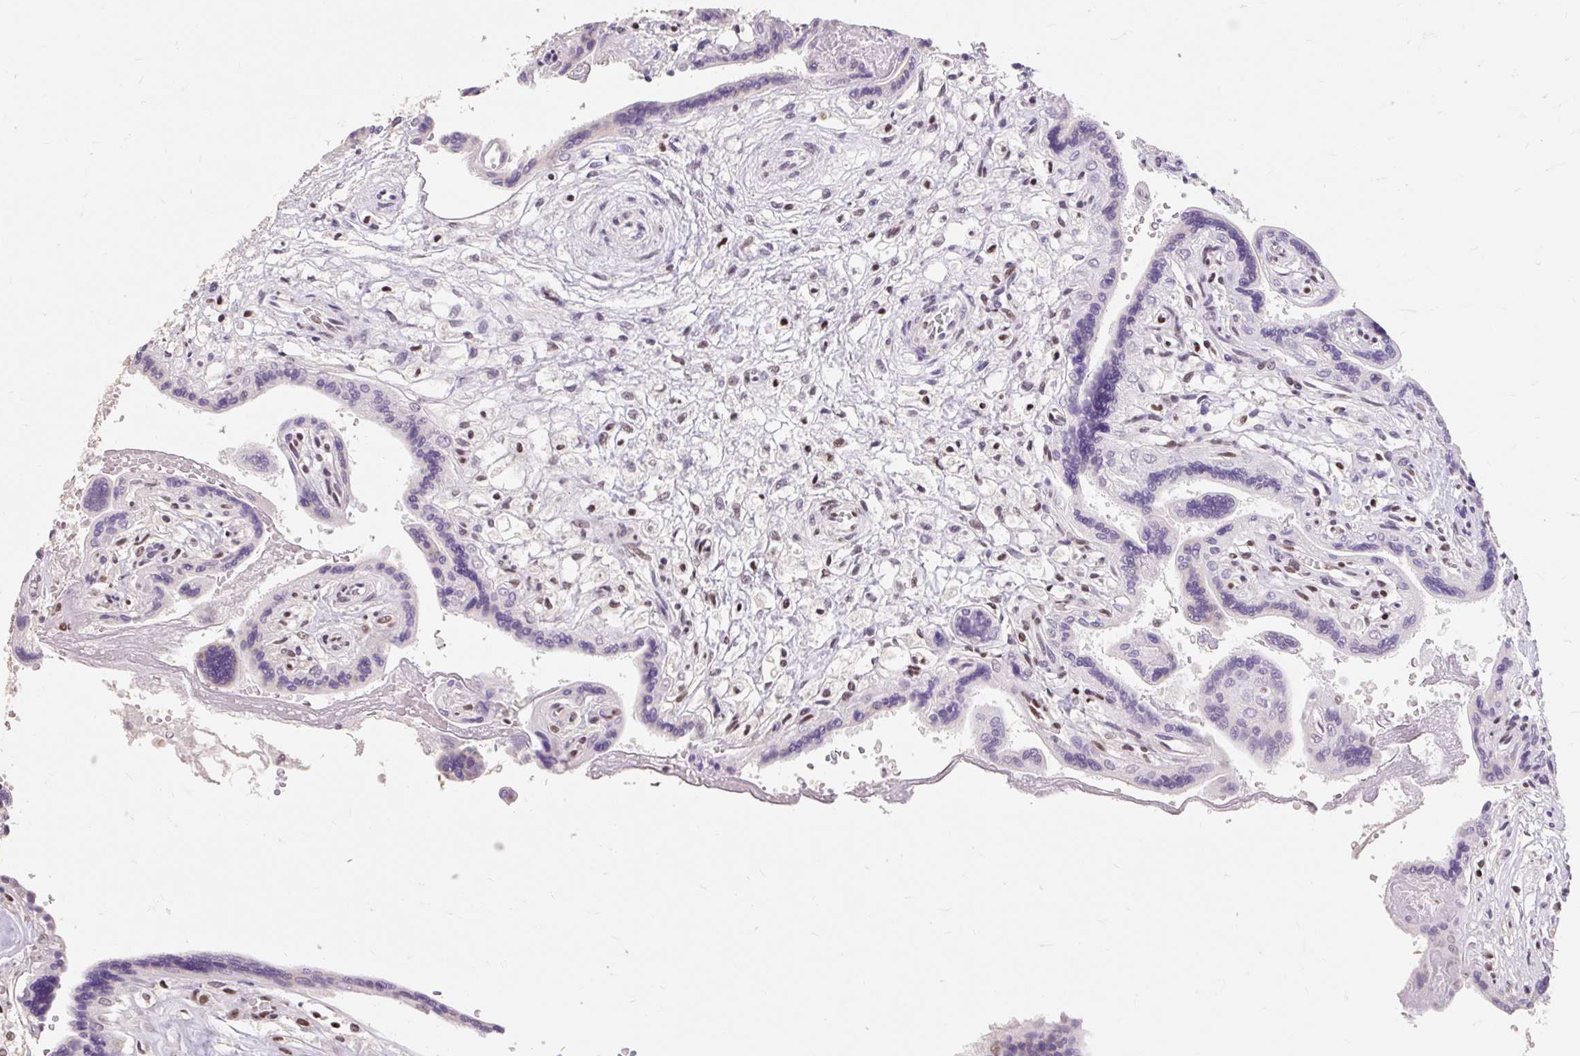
{"staining": {"intensity": "moderate", "quantity": ">75%", "location": "nuclear"}, "tissue": "placenta", "cell_type": "Decidual cells", "image_type": "normal", "snomed": [{"axis": "morphology", "description": "Normal tissue, NOS"}, {"axis": "topography", "description": "Placenta"}], "caption": "Normal placenta shows moderate nuclear expression in approximately >75% of decidual cells, visualized by immunohistochemistry.", "gene": "SRSF10", "patient": {"sex": "female", "age": 37}}